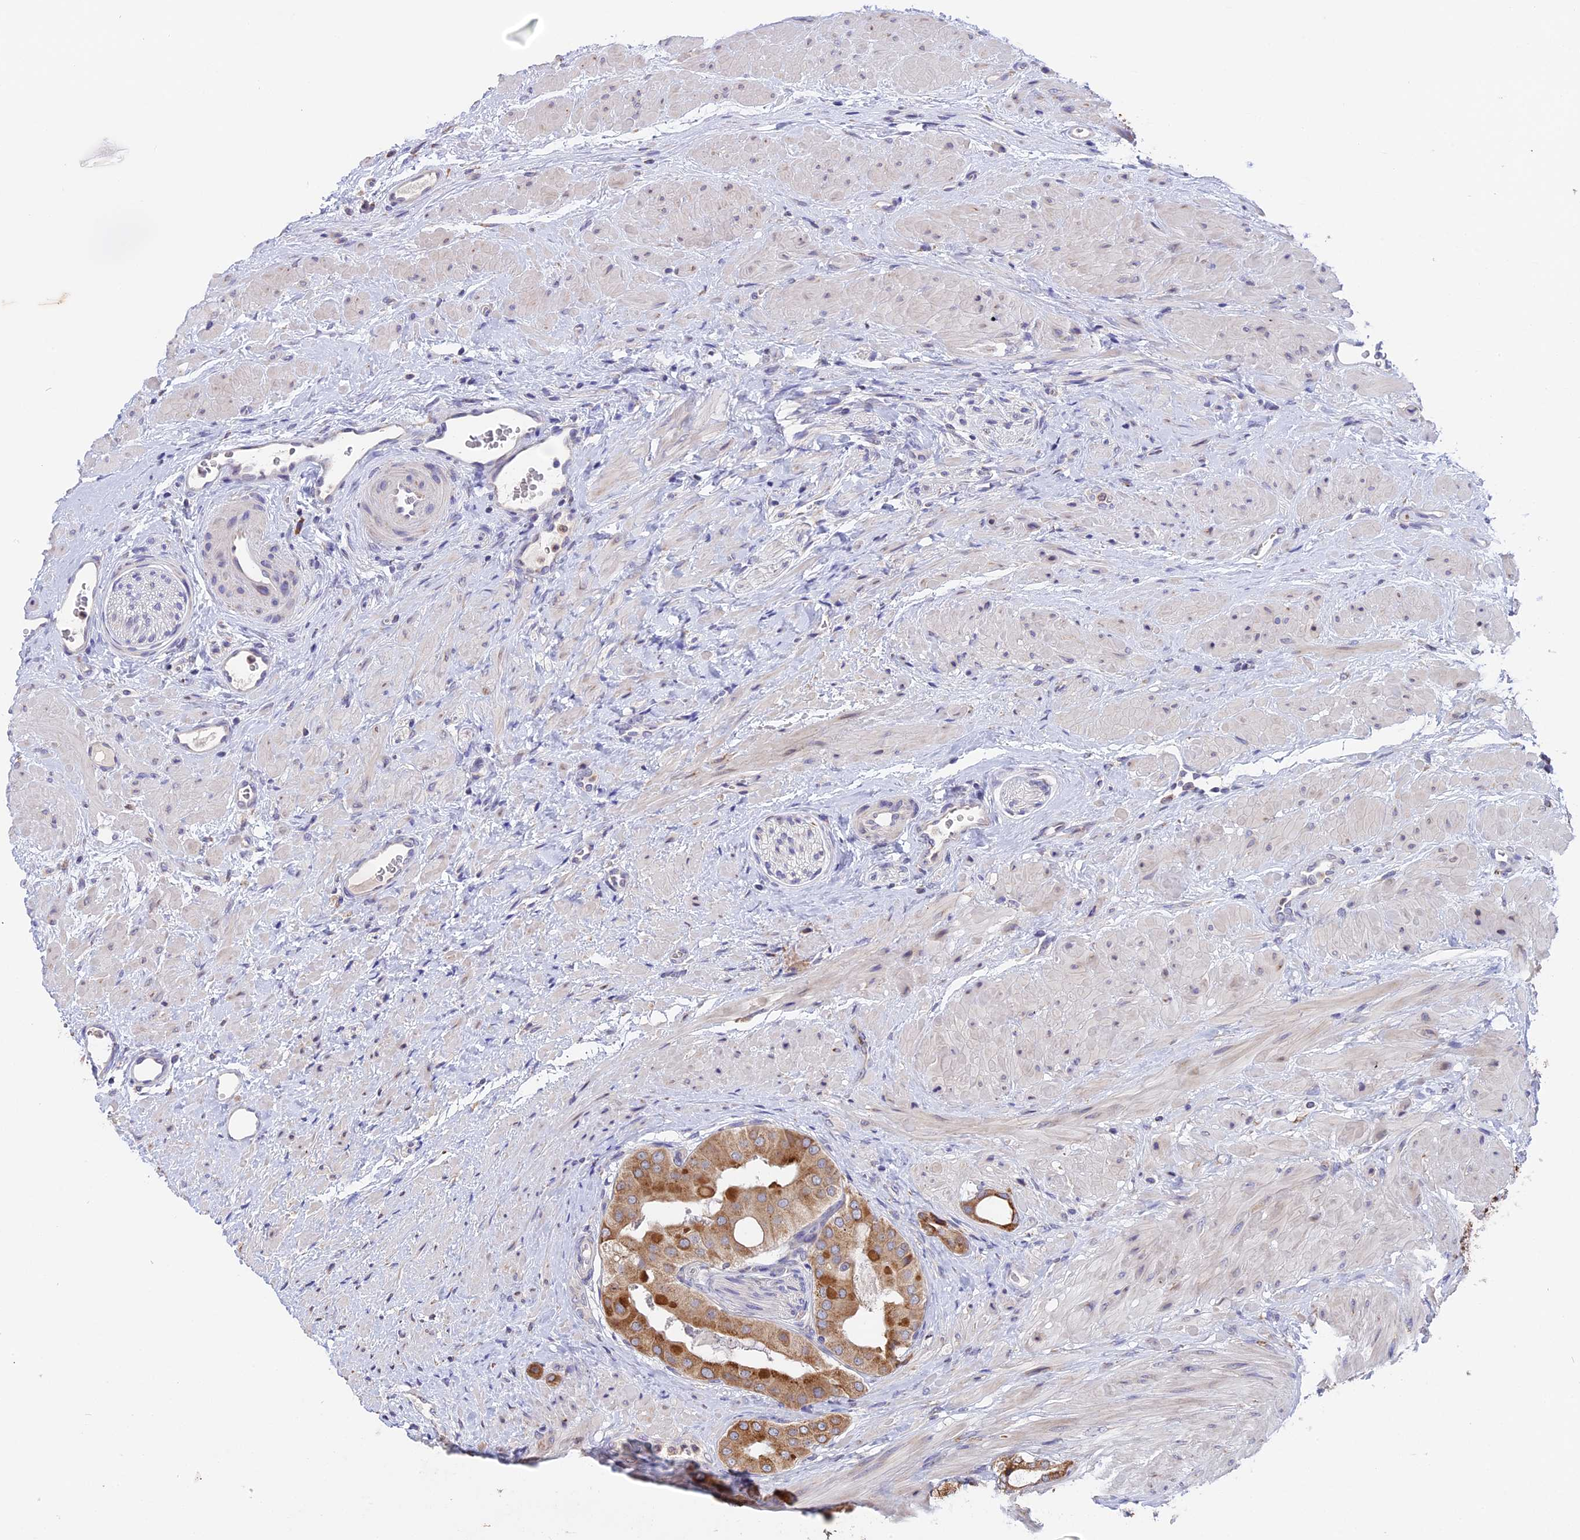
{"staining": {"intensity": "moderate", "quantity": ">75%", "location": "cytoplasmic/membranous"}, "tissue": "prostate cancer", "cell_type": "Tumor cells", "image_type": "cancer", "snomed": [{"axis": "morphology", "description": "Adenocarcinoma, Low grade"}, {"axis": "topography", "description": "Prostate"}], "caption": "This is a photomicrograph of immunohistochemistry (IHC) staining of prostate low-grade adenocarcinoma, which shows moderate expression in the cytoplasmic/membranous of tumor cells.", "gene": "DMRTA2", "patient": {"sex": "male", "age": 57}}